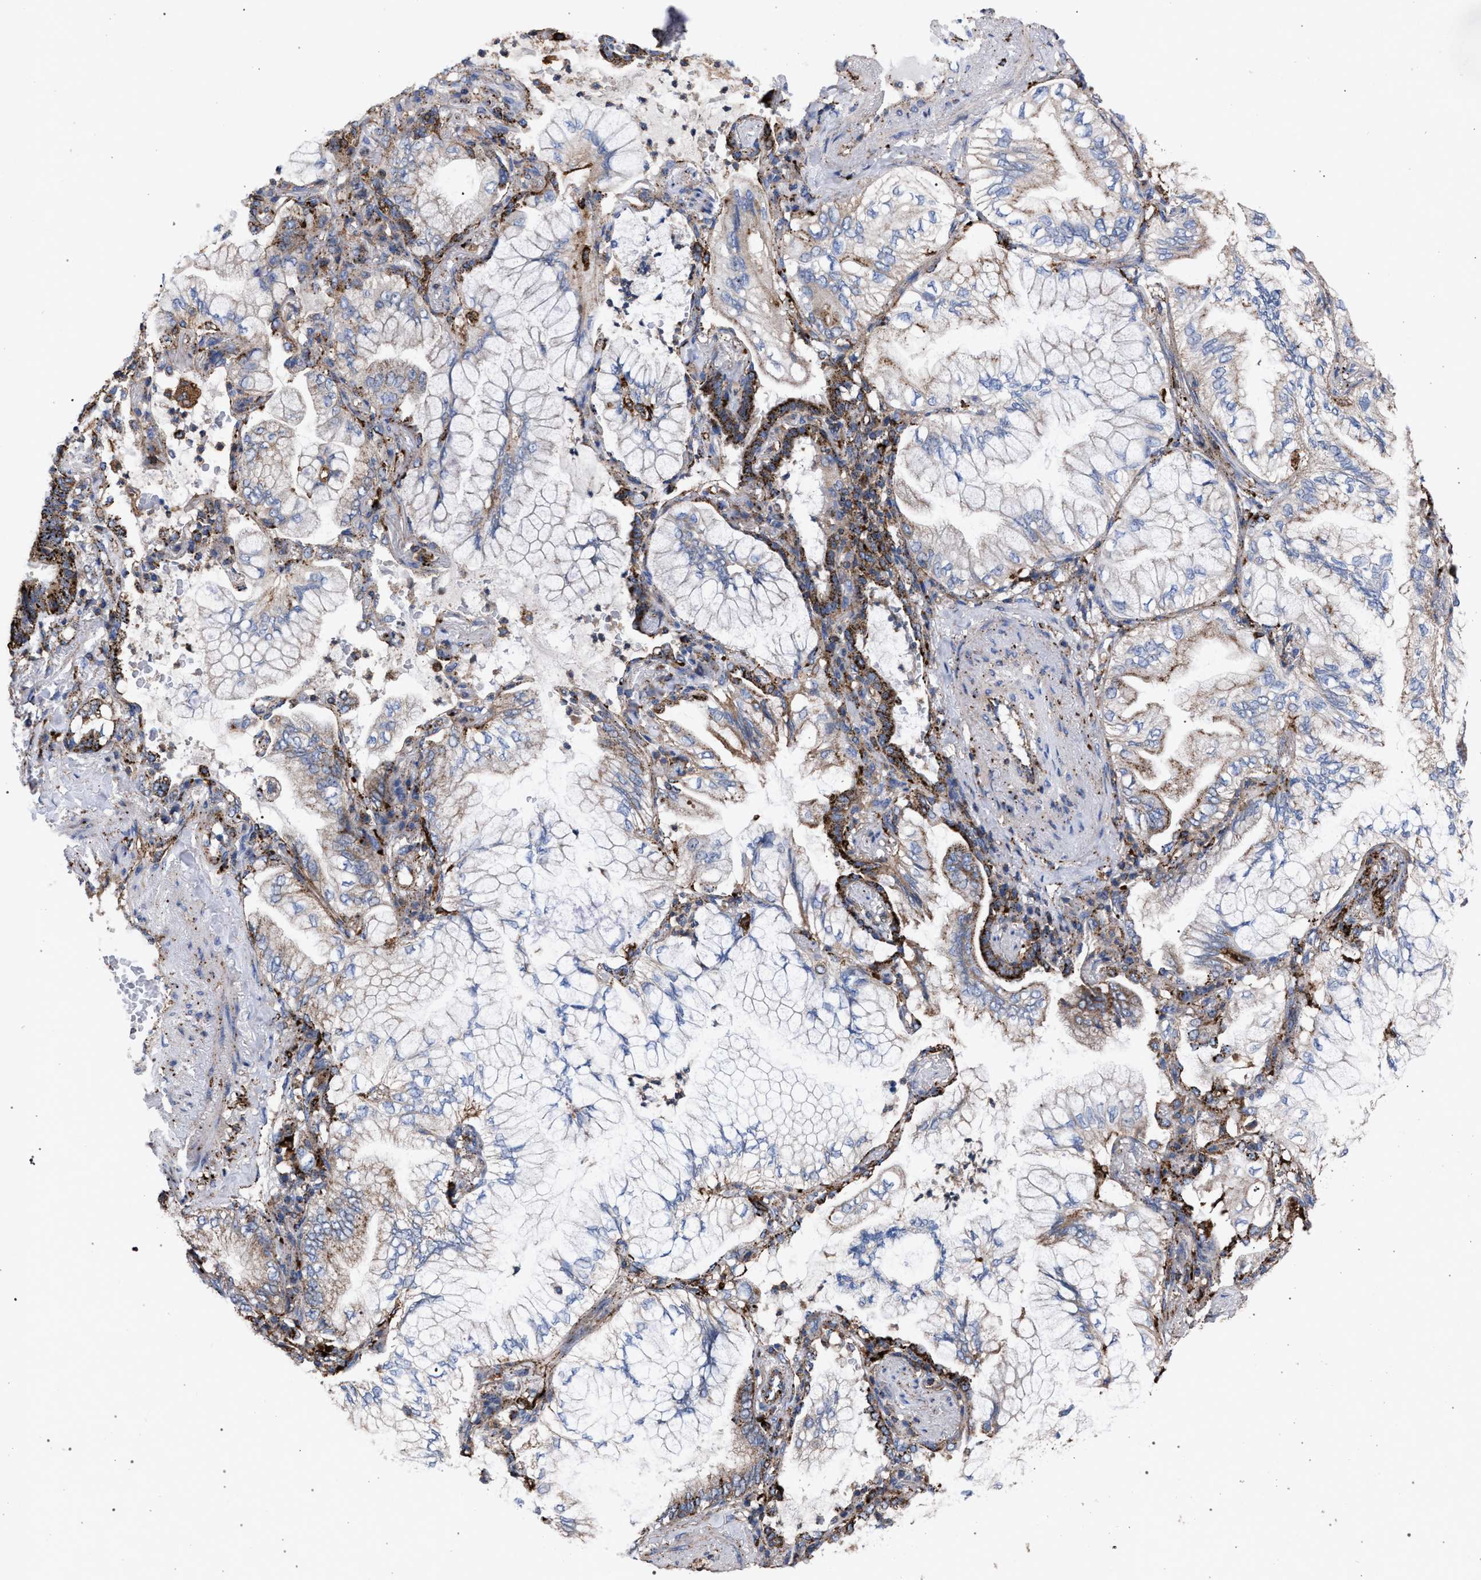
{"staining": {"intensity": "moderate", "quantity": "25%-75%", "location": "cytoplasmic/membranous"}, "tissue": "lung cancer", "cell_type": "Tumor cells", "image_type": "cancer", "snomed": [{"axis": "morphology", "description": "Adenocarcinoma, NOS"}, {"axis": "topography", "description": "Lung"}], "caption": "Adenocarcinoma (lung) stained with IHC shows moderate cytoplasmic/membranous staining in approximately 25%-75% of tumor cells.", "gene": "PPT1", "patient": {"sex": "female", "age": 70}}